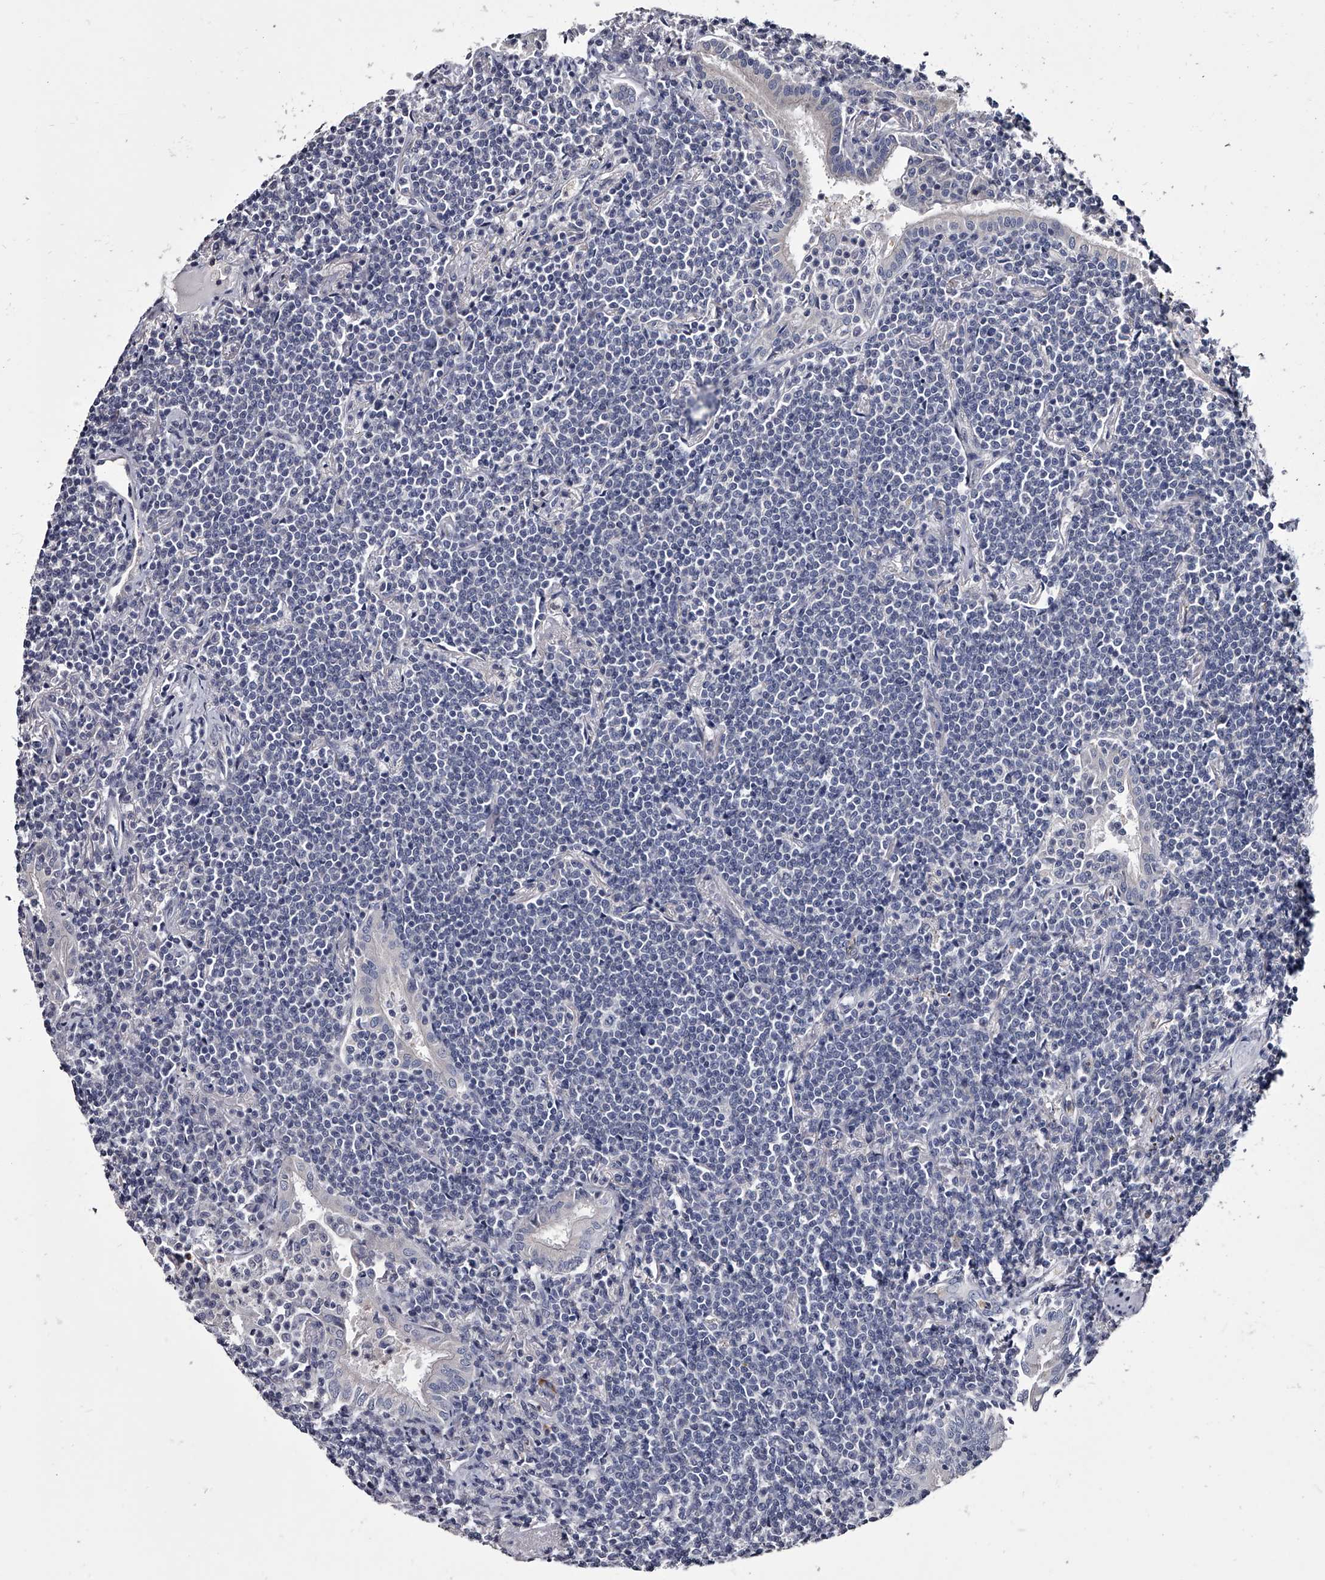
{"staining": {"intensity": "negative", "quantity": "none", "location": "none"}, "tissue": "lymphoma", "cell_type": "Tumor cells", "image_type": "cancer", "snomed": [{"axis": "morphology", "description": "Malignant lymphoma, non-Hodgkin's type, Low grade"}, {"axis": "topography", "description": "Lung"}], "caption": "Lymphoma stained for a protein using immunohistochemistry (IHC) demonstrates no staining tumor cells.", "gene": "GAPVD1", "patient": {"sex": "female", "age": 71}}